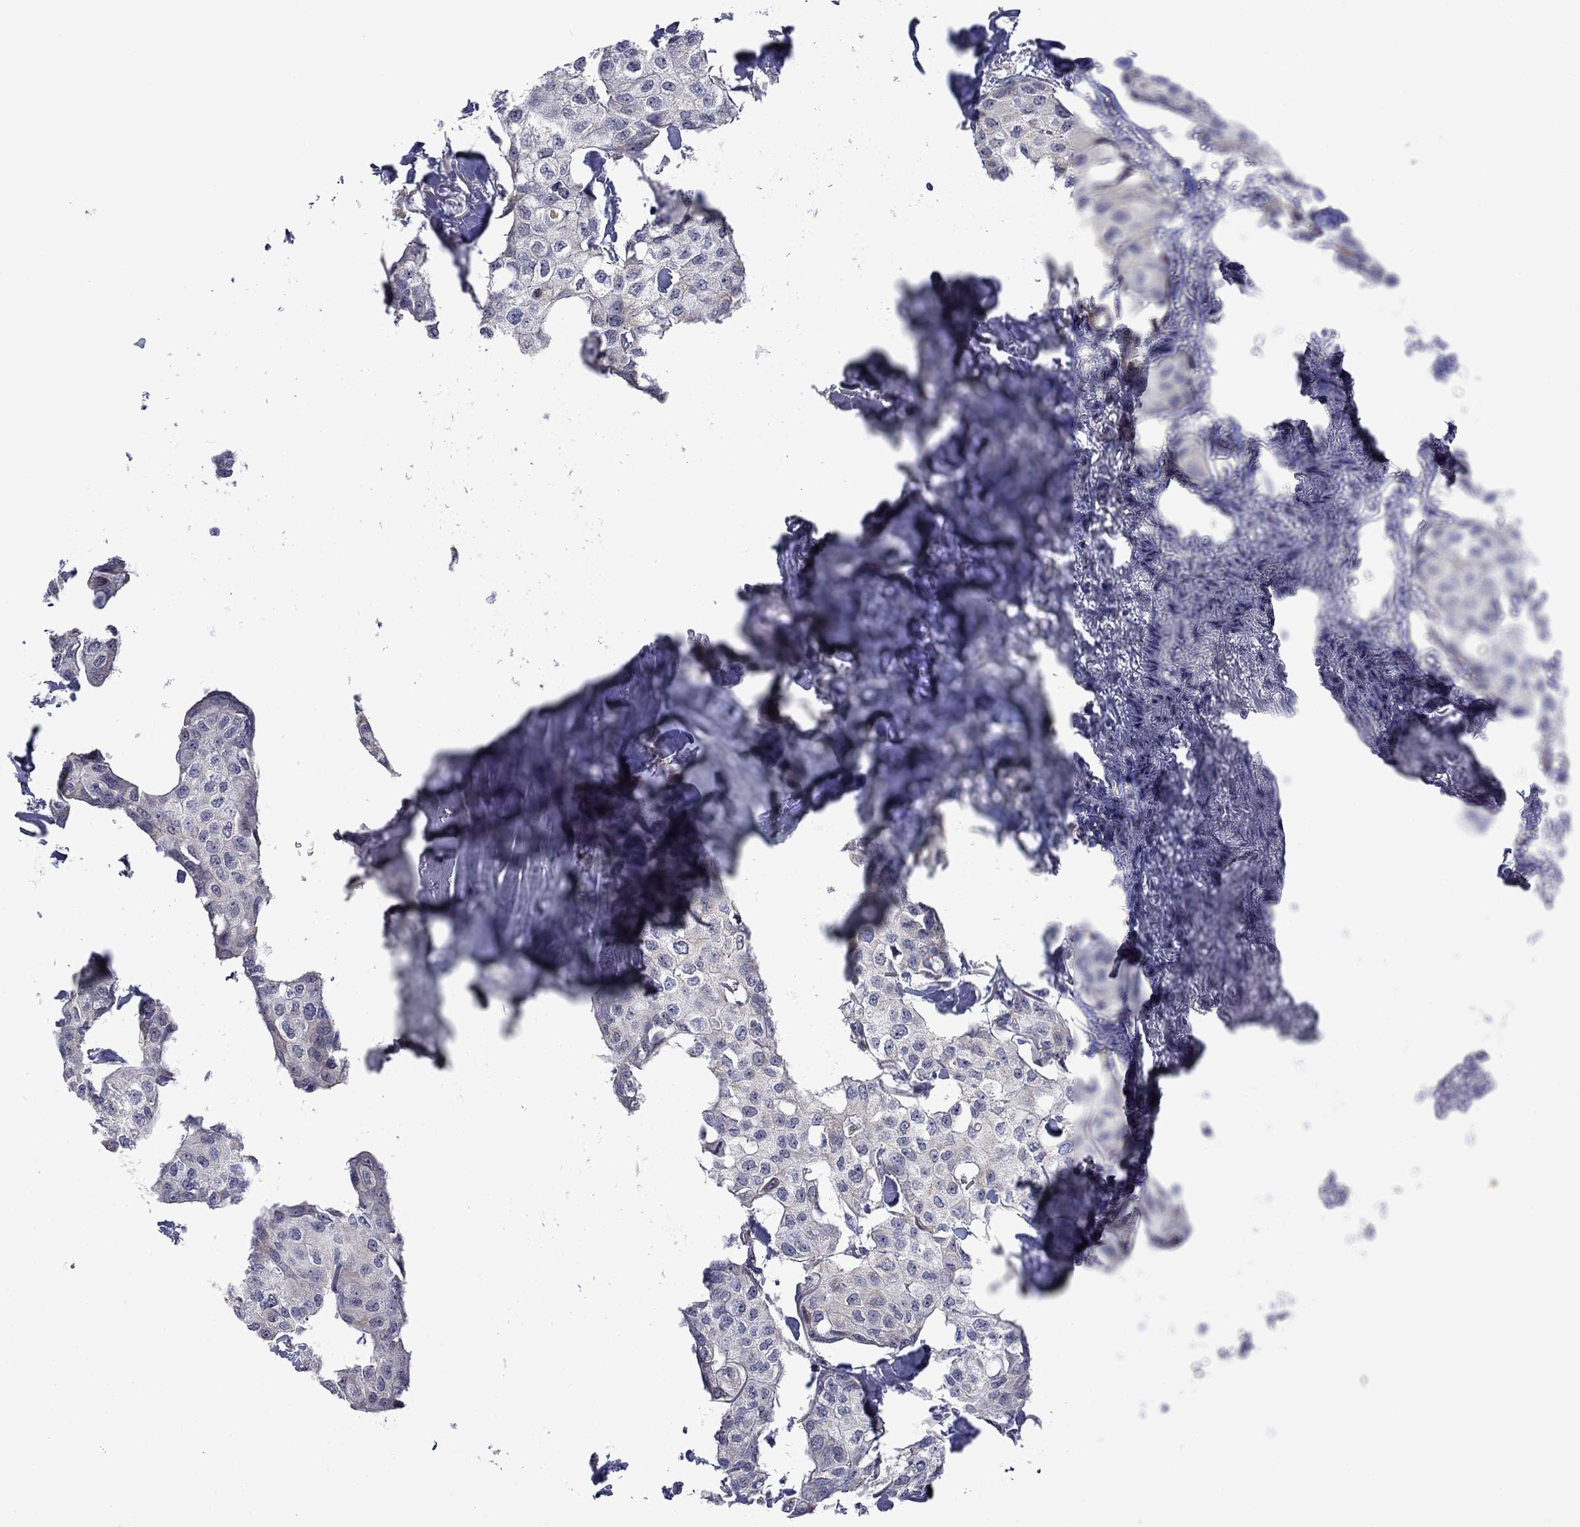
{"staining": {"intensity": "negative", "quantity": "none", "location": "none"}, "tissue": "breast cancer", "cell_type": "Tumor cells", "image_type": "cancer", "snomed": [{"axis": "morphology", "description": "Duct carcinoma"}, {"axis": "topography", "description": "Breast"}], "caption": "Immunohistochemistry (IHC) micrograph of neoplastic tissue: breast cancer stained with DAB demonstrates no significant protein positivity in tumor cells.", "gene": "KCNJ16", "patient": {"sex": "female", "age": 80}}